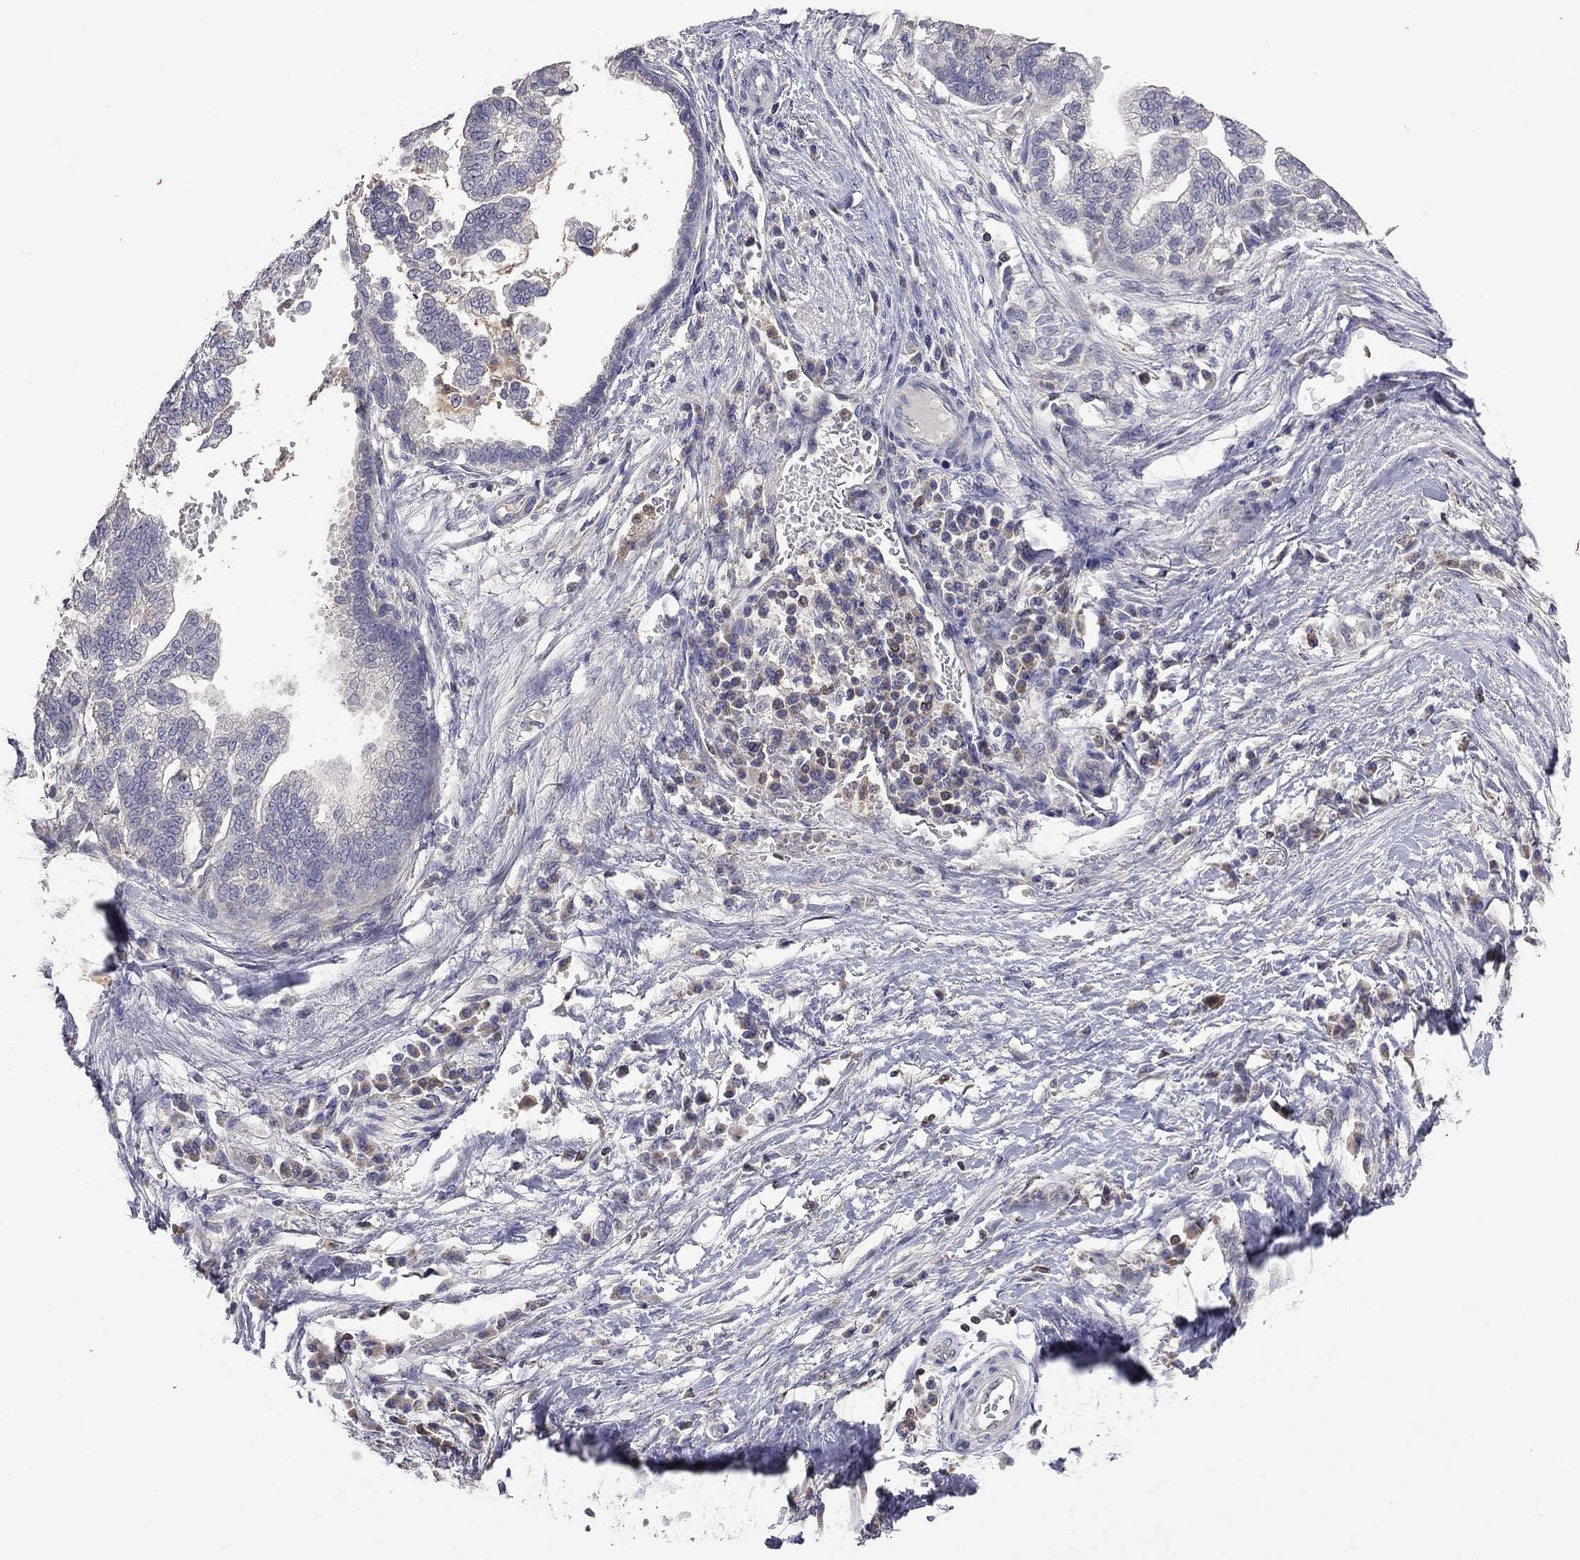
{"staining": {"intensity": "negative", "quantity": "none", "location": "none"}, "tissue": "stomach cancer", "cell_type": "Tumor cells", "image_type": "cancer", "snomed": [{"axis": "morphology", "description": "Adenocarcinoma, NOS"}, {"axis": "topography", "description": "Stomach"}], "caption": "This is an IHC photomicrograph of stomach cancer. There is no expression in tumor cells.", "gene": "IPCEF1", "patient": {"sex": "male", "age": 83}}